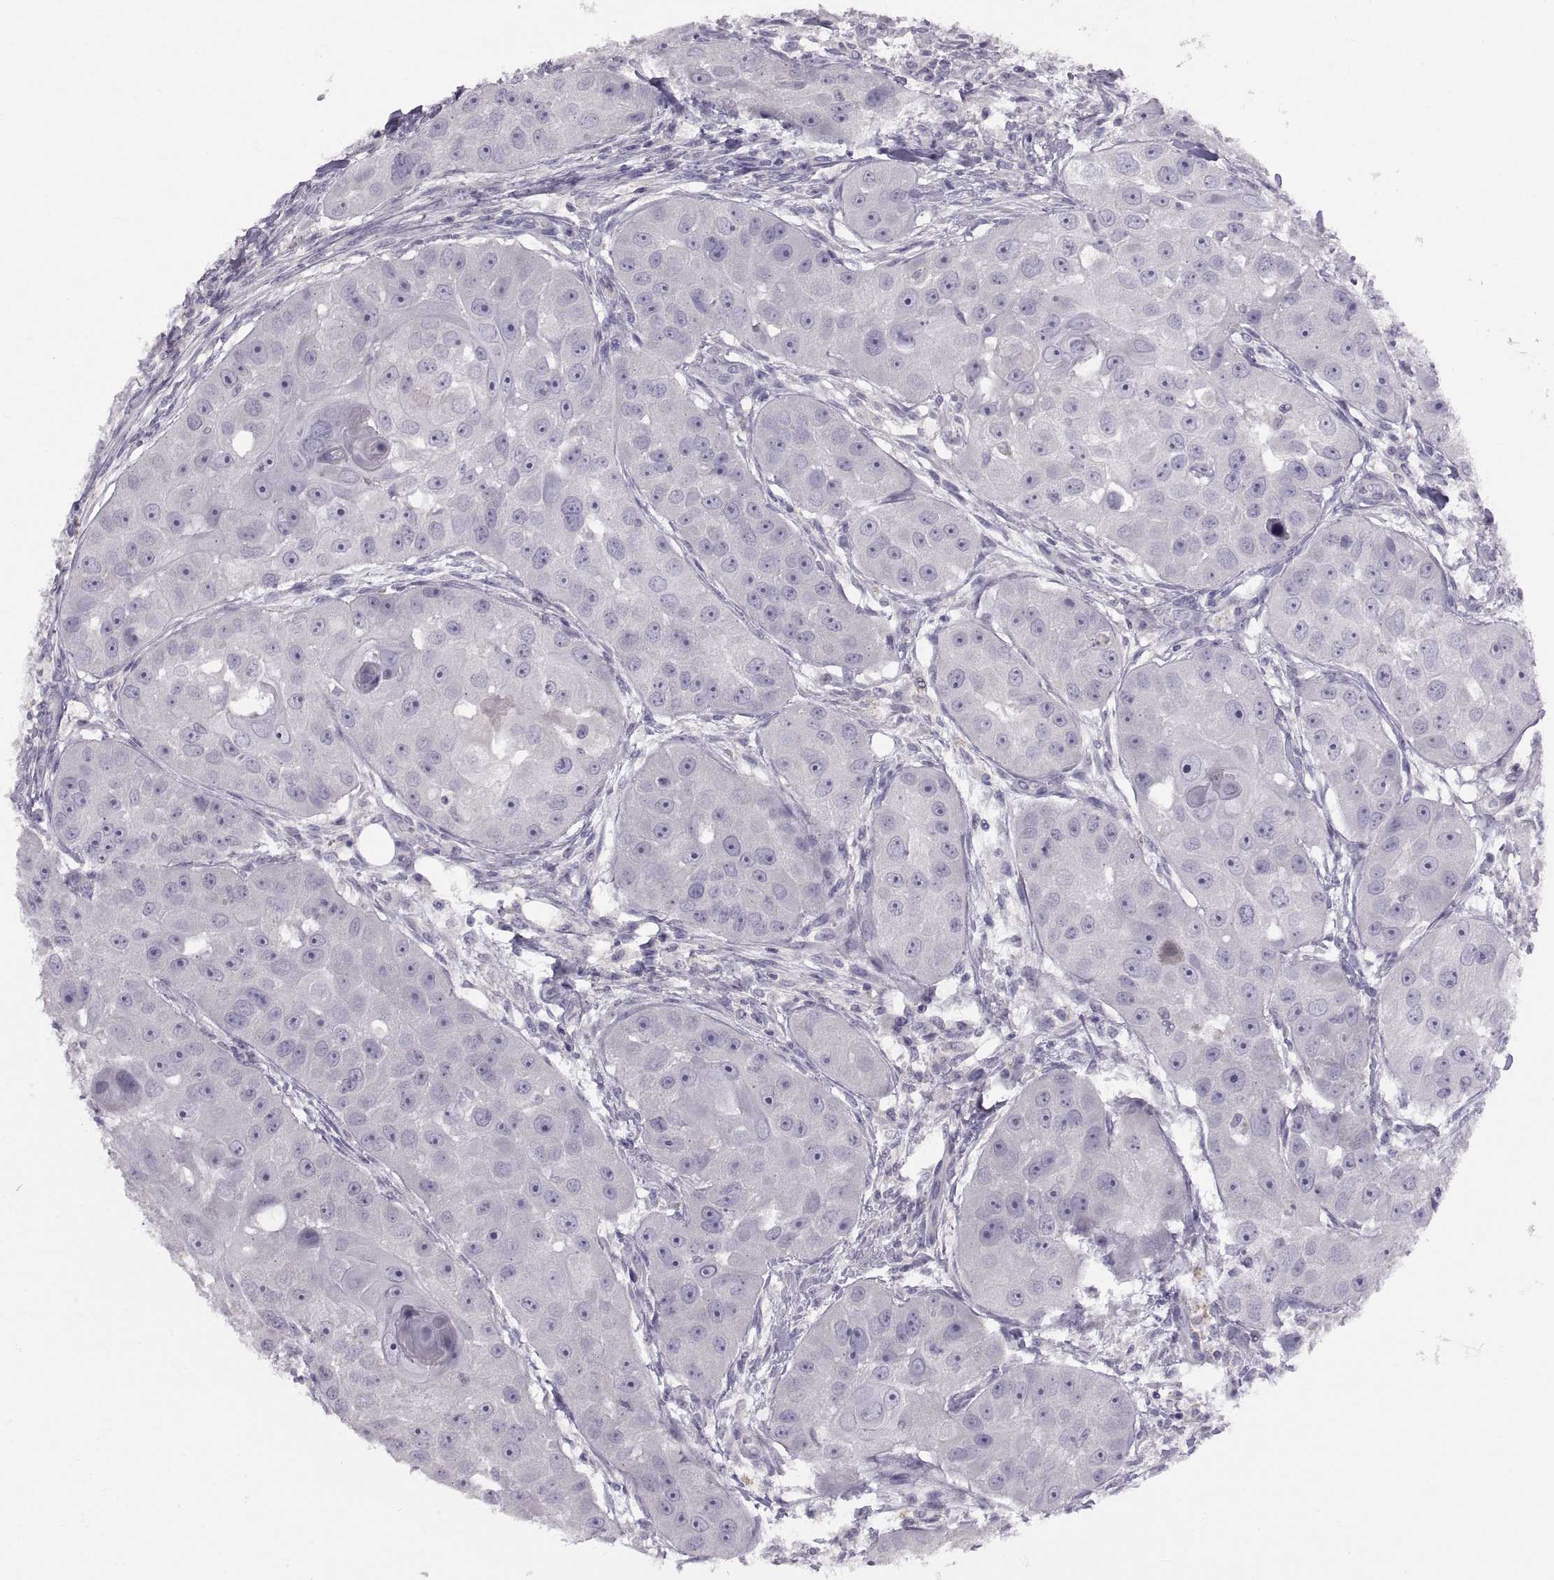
{"staining": {"intensity": "negative", "quantity": "none", "location": "none"}, "tissue": "head and neck cancer", "cell_type": "Tumor cells", "image_type": "cancer", "snomed": [{"axis": "morphology", "description": "Squamous cell carcinoma, NOS"}, {"axis": "topography", "description": "Head-Neck"}], "caption": "This is an IHC histopathology image of human head and neck squamous cell carcinoma. There is no positivity in tumor cells.", "gene": "BSPH1", "patient": {"sex": "male", "age": 51}}